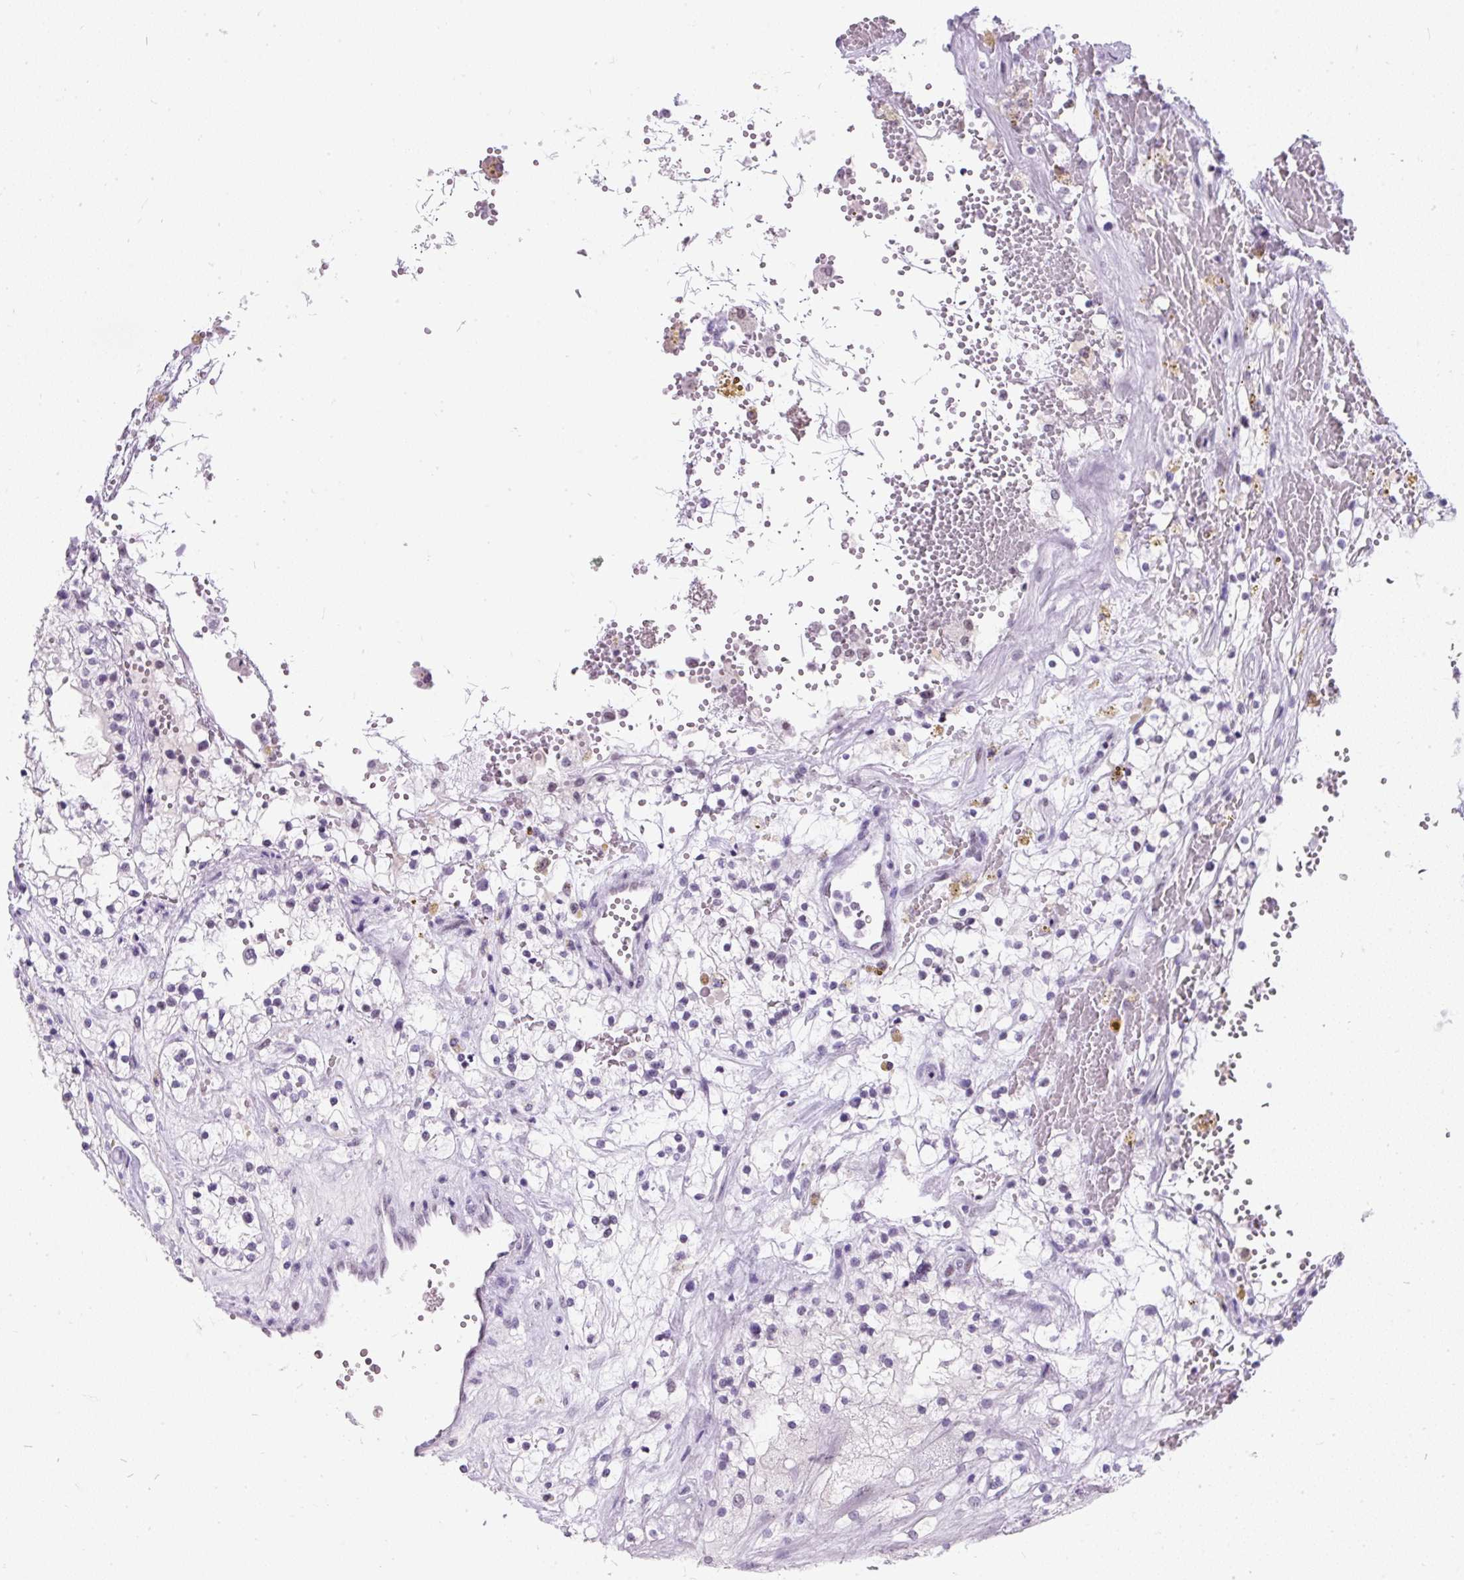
{"staining": {"intensity": "negative", "quantity": "none", "location": "none"}, "tissue": "renal cancer", "cell_type": "Tumor cells", "image_type": "cancer", "snomed": [{"axis": "morphology", "description": "Normal tissue, NOS"}, {"axis": "morphology", "description": "Adenocarcinoma, NOS"}, {"axis": "topography", "description": "Kidney"}], "caption": "High magnification brightfield microscopy of renal adenocarcinoma stained with DAB (brown) and counterstained with hematoxylin (blue): tumor cells show no significant expression.", "gene": "PLCXD2", "patient": {"sex": "male", "age": 68}}